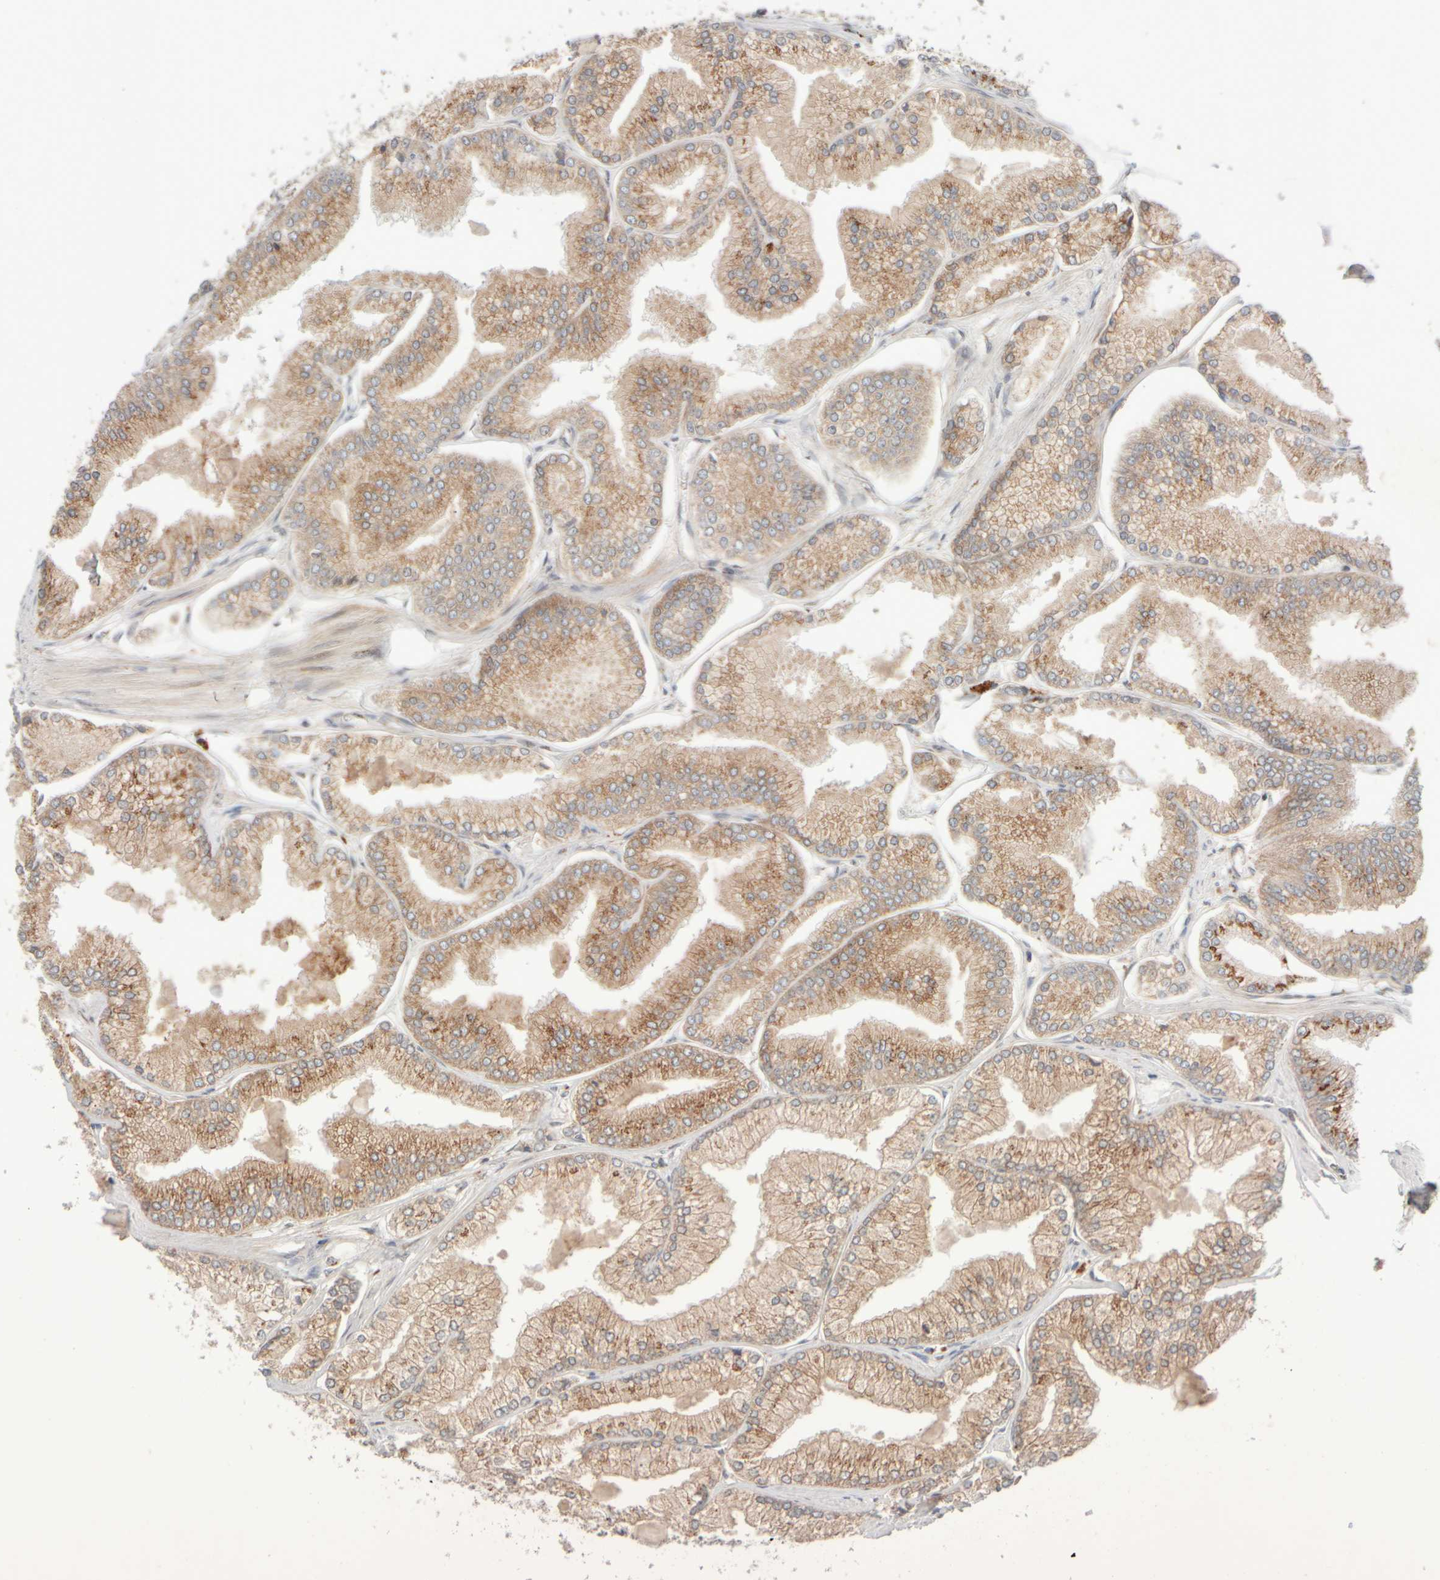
{"staining": {"intensity": "moderate", "quantity": ">75%", "location": "cytoplasmic/membranous"}, "tissue": "prostate cancer", "cell_type": "Tumor cells", "image_type": "cancer", "snomed": [{"axis": "morphology", "description": "Adenocarcinoma, Low grade"}, {"axis": "topography", "description": "Prostate"}], "caption": "Prostate cancer (low-grade adenocarcinoma) stained with DAB IHC shows medium levels of moderate cytoplasmic/membranous expression in approximately >75% of tumor cells.", "gene": "GCN1", "patient": {"sex": "male", "age": 52}}